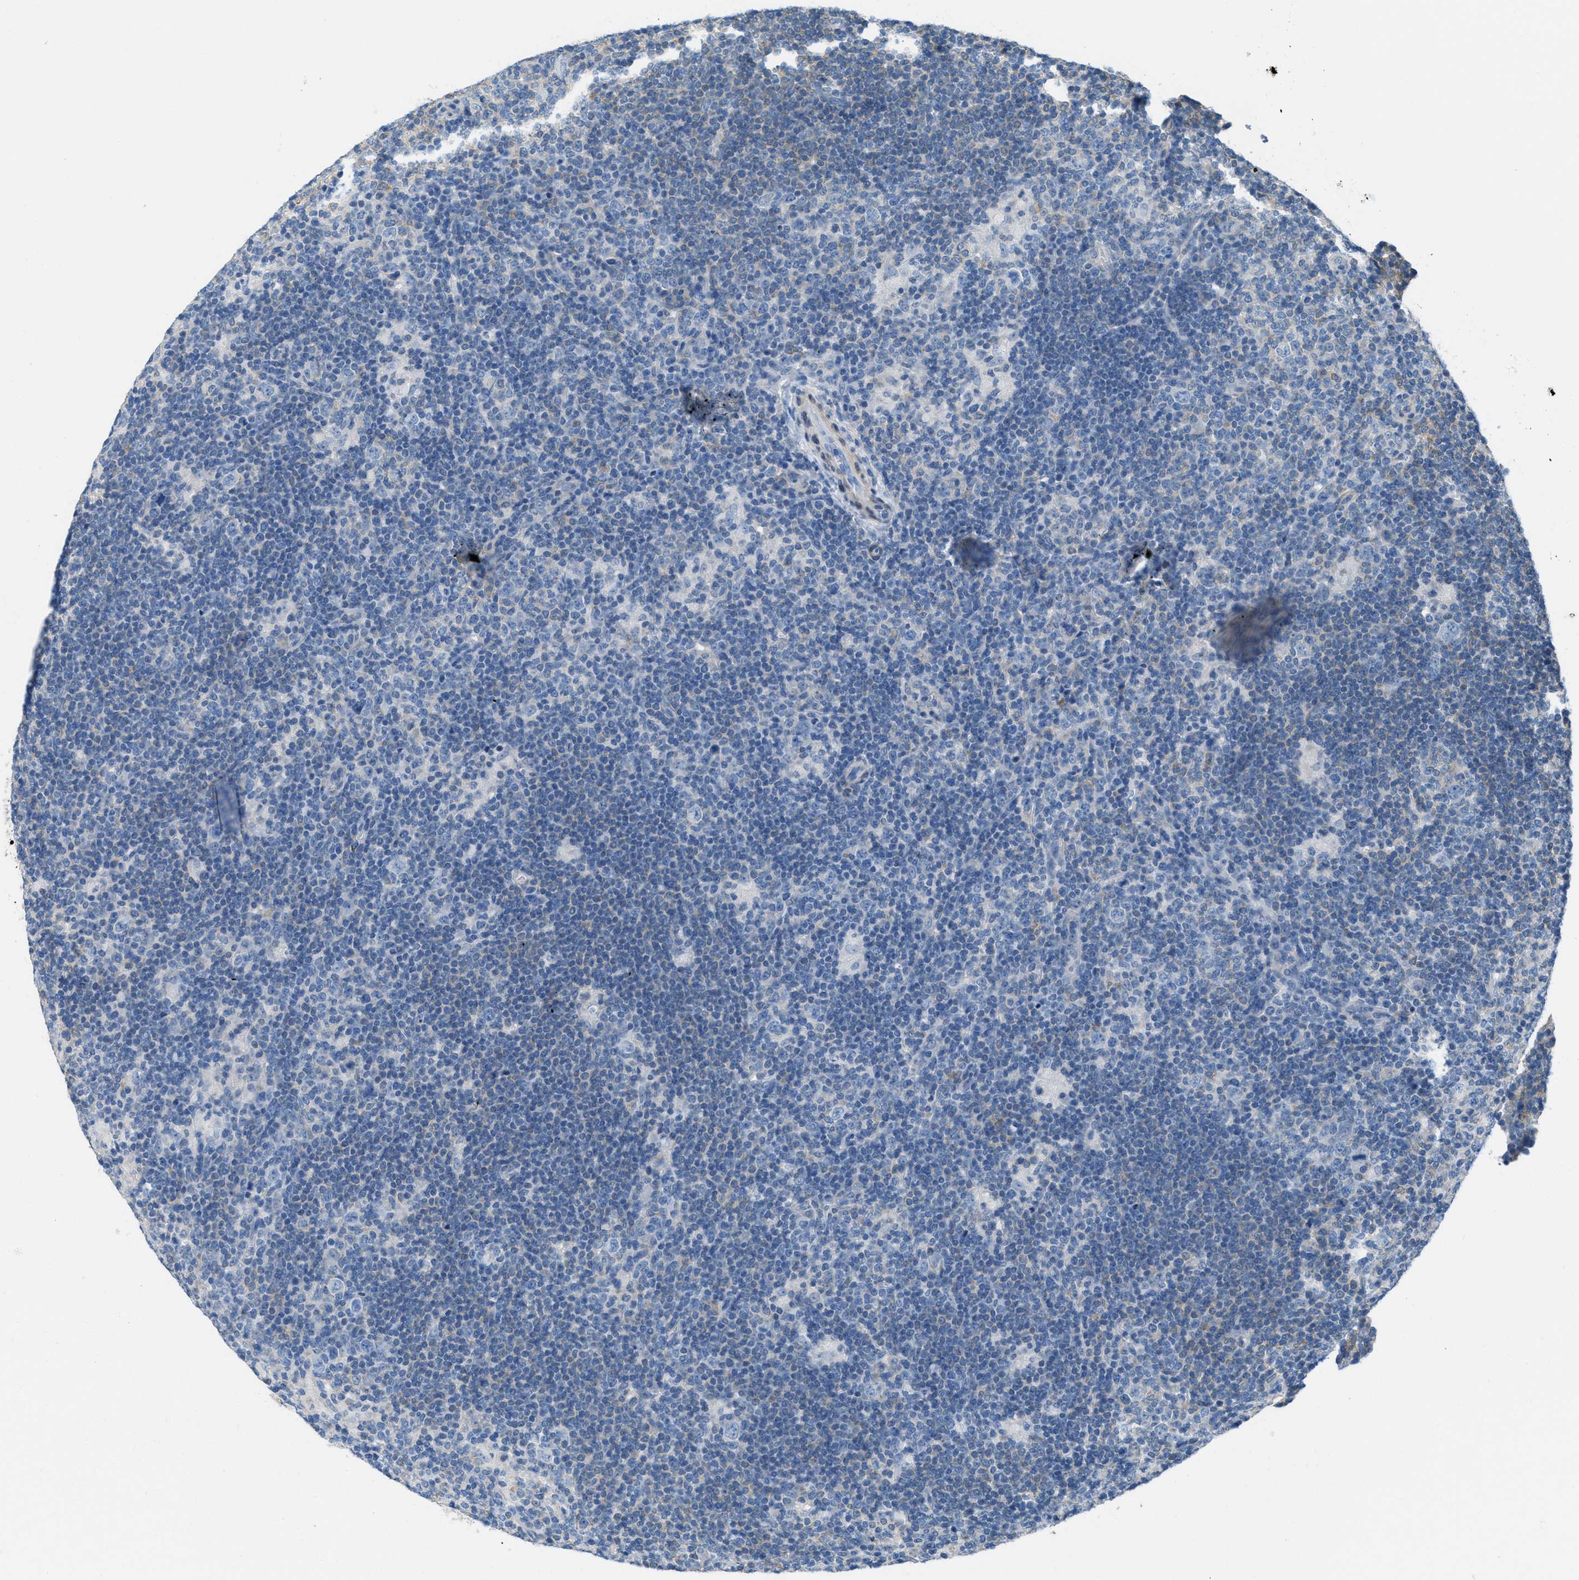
{"staining": {"intensity": "negative", "quantity": "none", "location": "none"}, "tissue": "lymphoma", "cell_type": "Tumor cells", "image_type": "cancer", "snomed": [{"axis": "morphology", "description": "Hodgkin's disease, NOS"}, {"axis": "topography", "description": "Lymph node"}], "caption": "There is no significant expression in tumor cells of Hodgkin's disease.", "gene": "MAPRE2", "patient": {"sex": "female", "age": 57}}